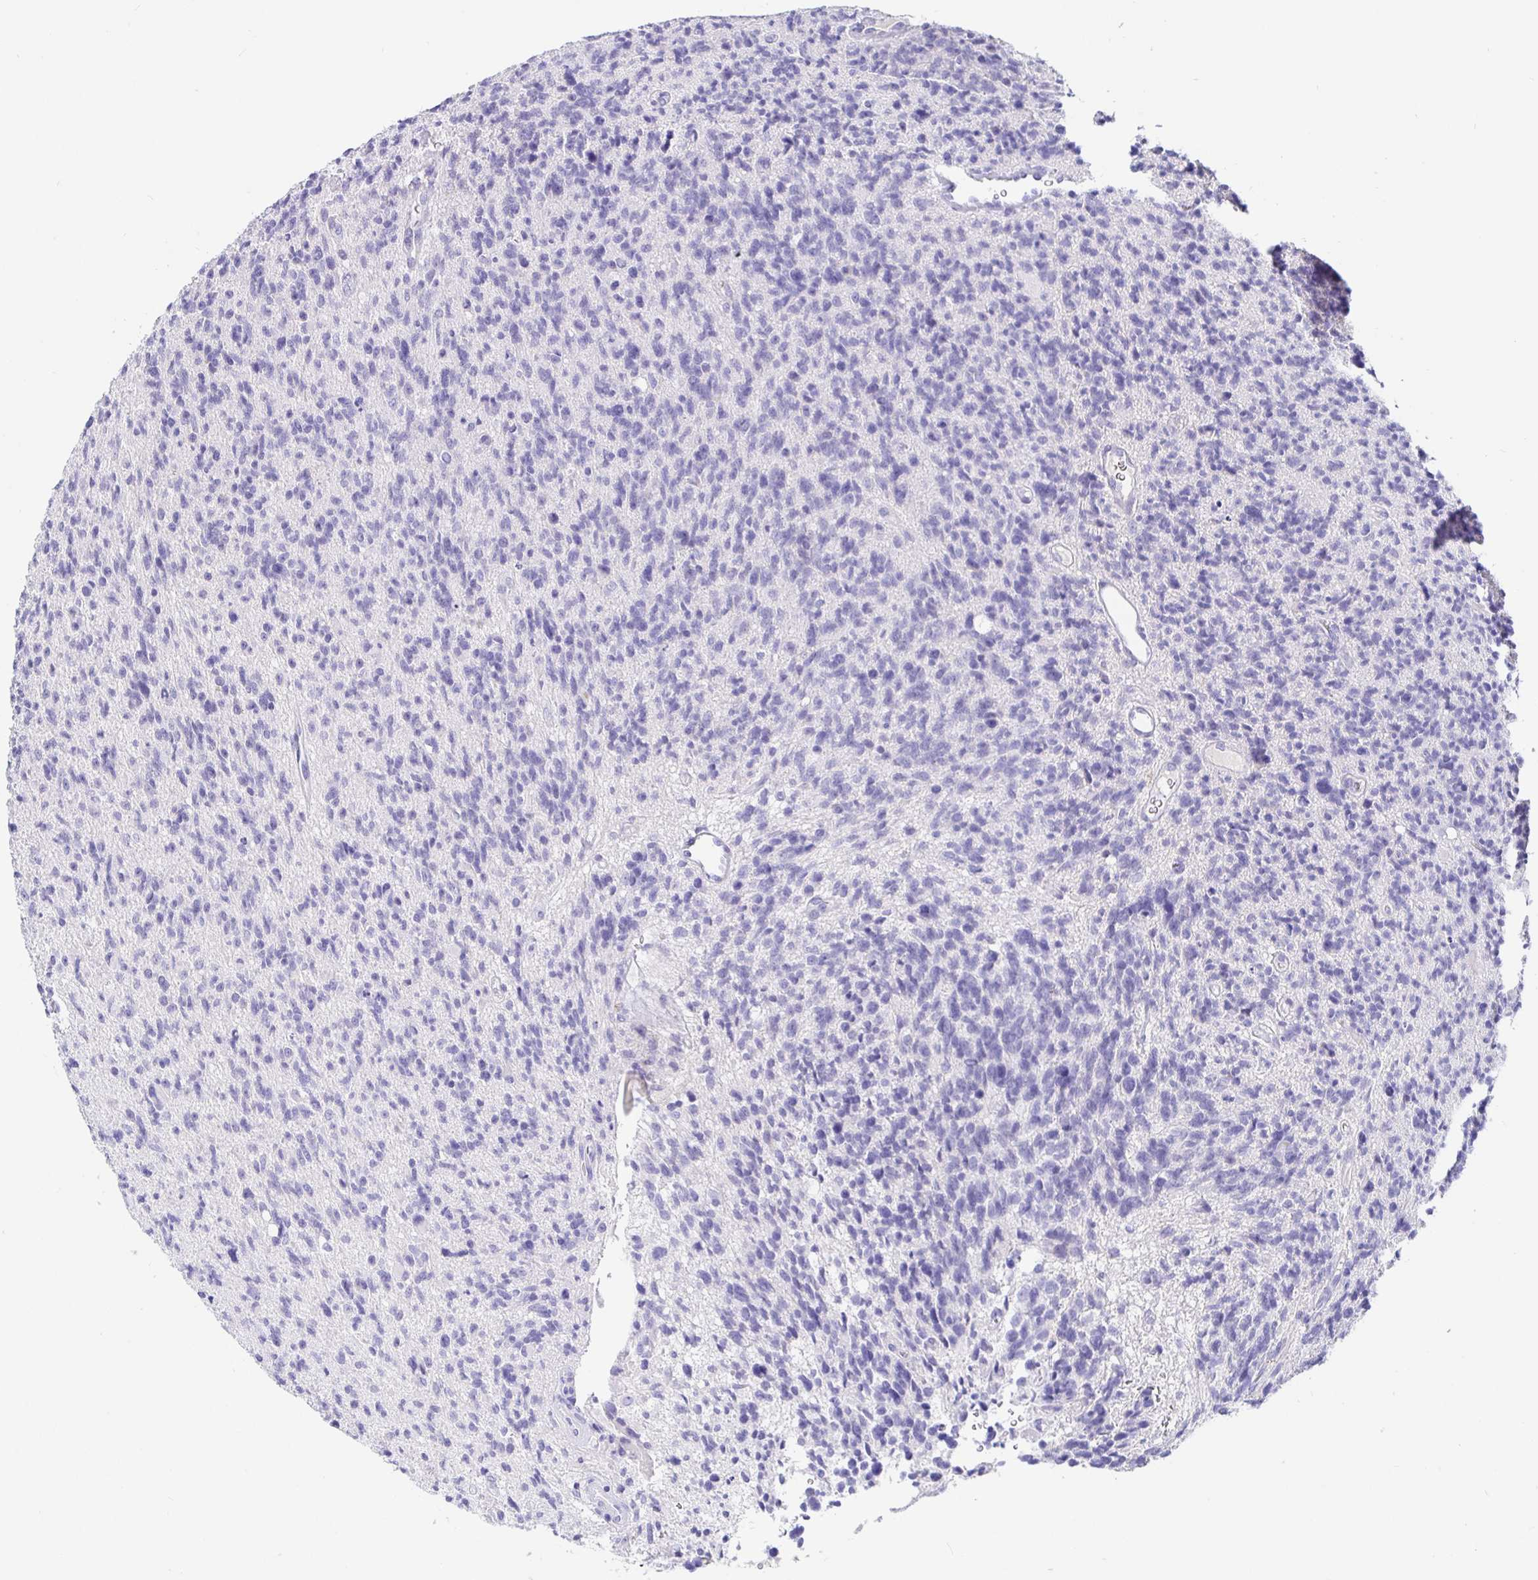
{"staining": {"intensity": "negative", "quantity": "none", "location": "none"}, "tissue": "glioma", "cell_type": "Tumor cells", "image_type": "cancer", "snomed": [{"axis": "morphology", "description": "Glioma, malignant, High grade"}, {"axis": "topography", "description": "Brain"}], "caption": "The photomicrograph demonstrates no staining of tumor cells in malignant glioma (high-grade). Nuclei are stained in blue.", "gene": "TPTE", "patient": {"sex": "male", "age": 29}}